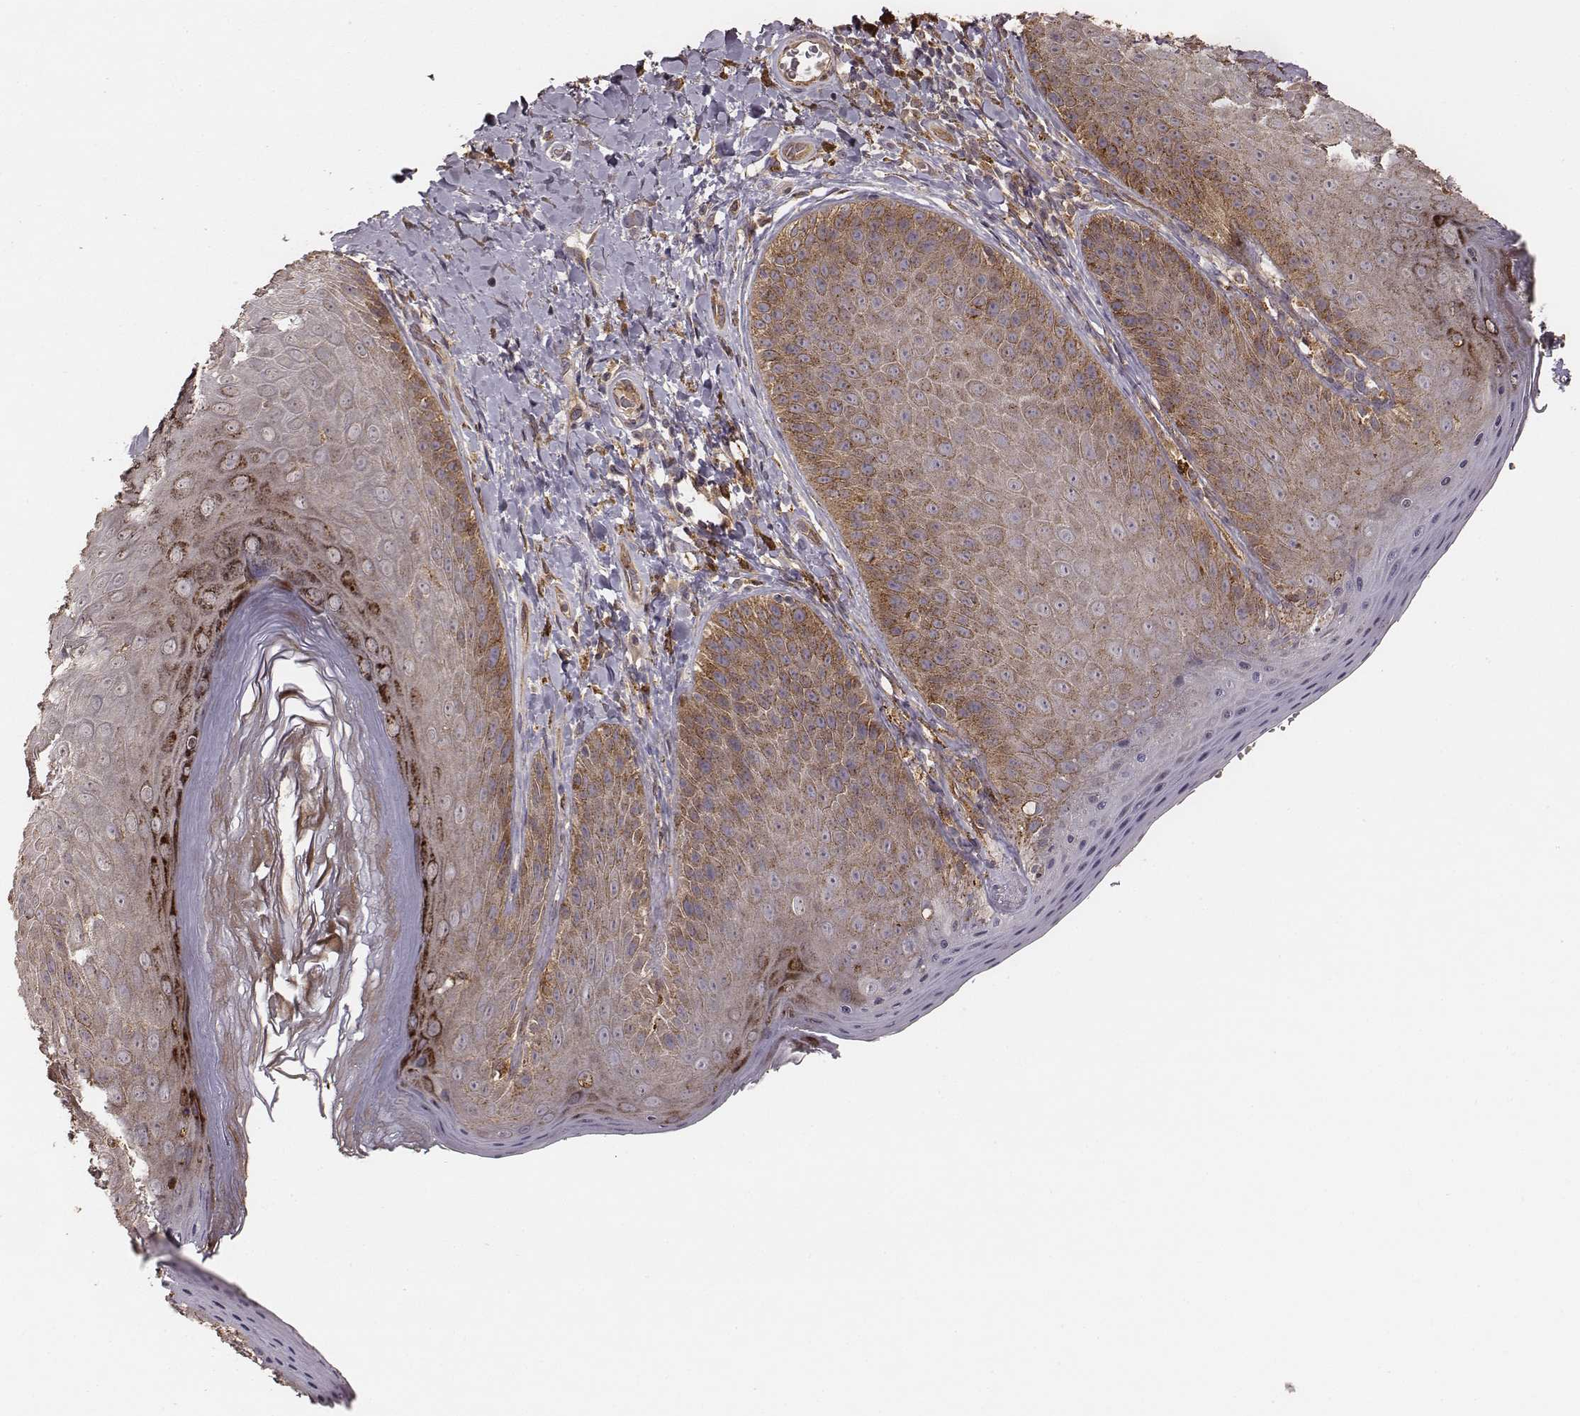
{"staining": {"intensity": "moderate", "quantity": "25%-75%", "location": "cytoplasmic/membranous"}, "tissue": "skin", "cell_type": "Epidermal cells", "image_type": "normal", "snomed": [{"axis": "morphology", "description": "Normal tissue, NOS"}, {"axis": "topography", "description": "Anal"}], "caption": "A histopathology image of skin stained for a protein demonstrates moderate cytoplasmic/membranous brown staining in epidermal cells.", "gene": "VPS26A", "patient": {"sex": "male", "age": 53}}